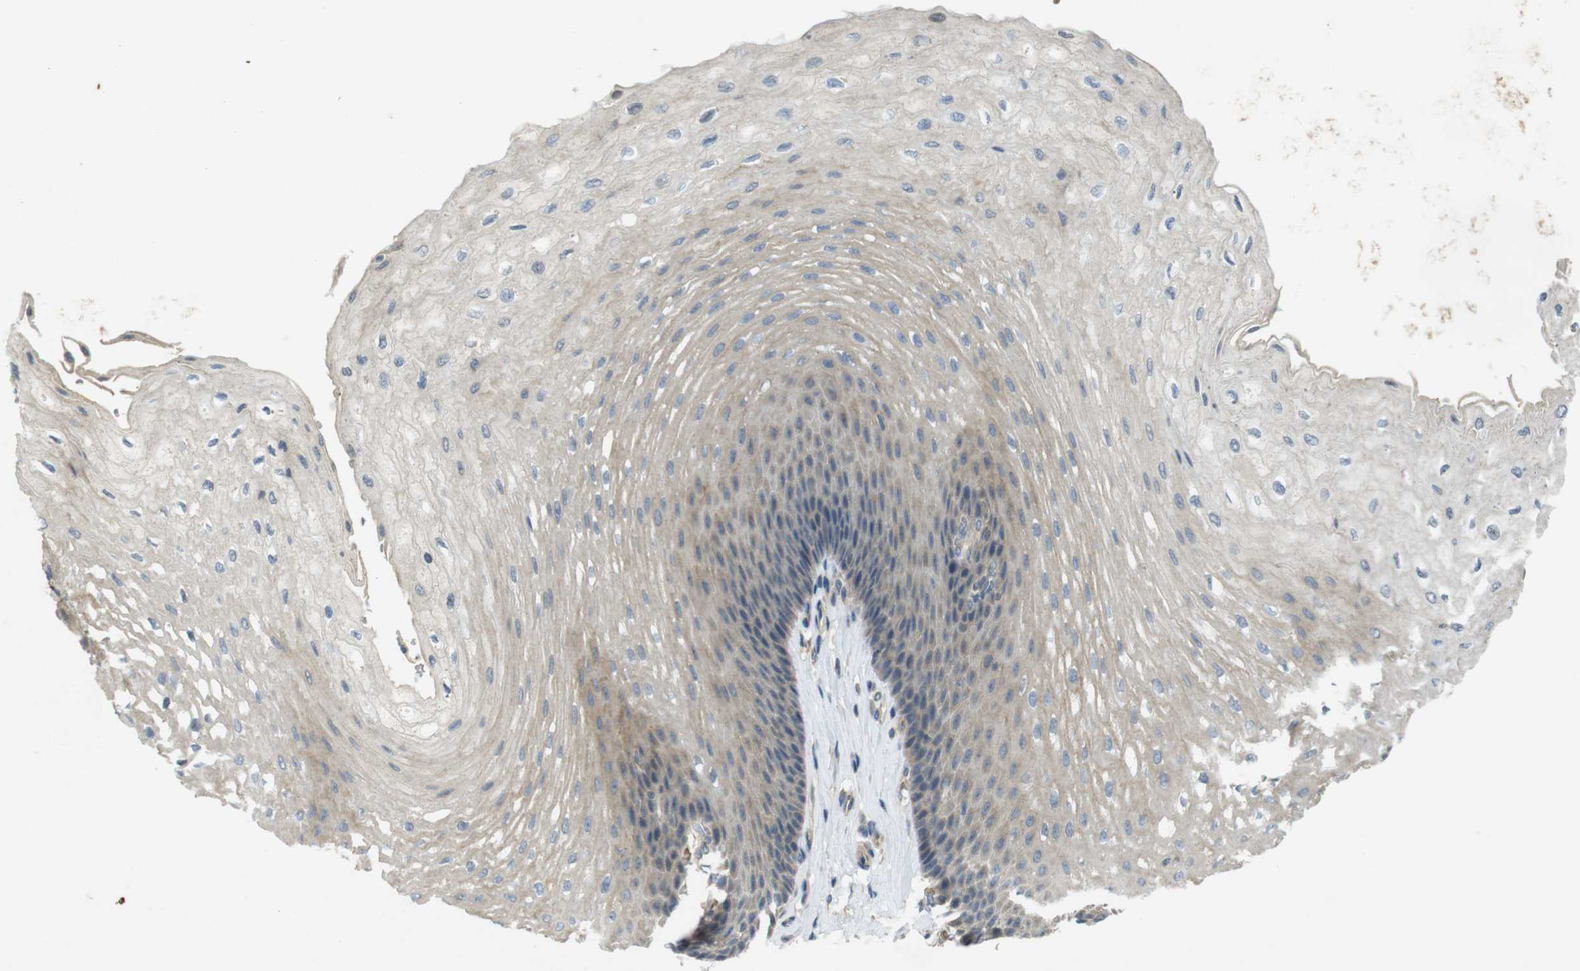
{"staining": {"intensity": "weak", "quantity": "25%-75%", "location": "cytoplasmic/membranous"}, "tissue": "esophagus", "cell_type": "Squamous epithelial cells", "image_type": "normal", "snomed": [{"axis": "morphology", "description": "Normal tissue, NOS"}, {"axis": "topography", "description": "Esophagus"}], "caption": "This is an image of immunohistochemistry (IHC) staining of unremarkable esophagus, which shows weak staining in the cytoplasmic/membranous of squamous epithelial cells.", "gene": "CLTC", "patient": {"sex": "female", "age": 72}}